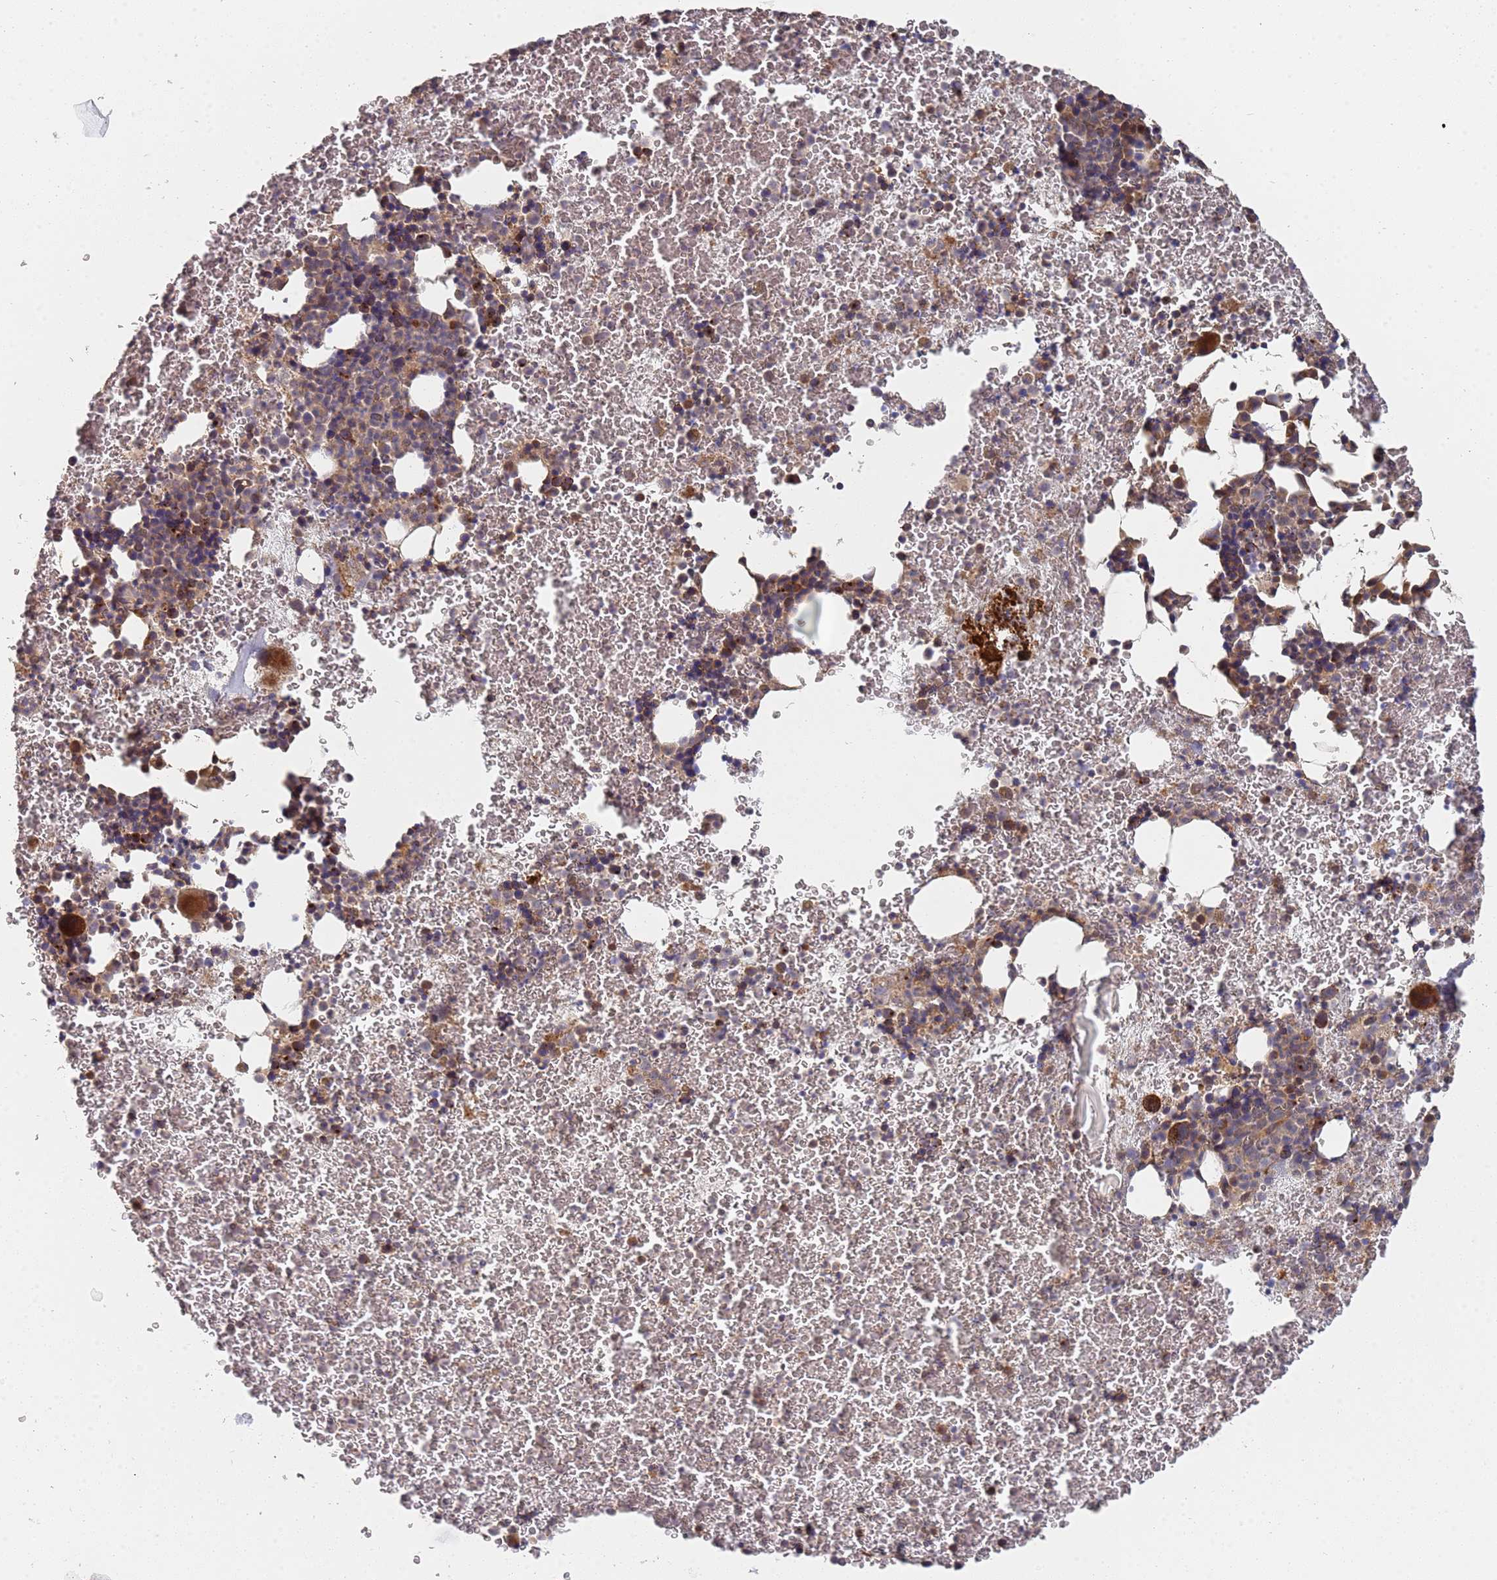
{"staining": {"intensity": "strong", "quantity": "<25%", "location": "cytoplasmic/membranous"}, "tissue": "bone marrow", "cell_type": "Hematopoietic cells", "image_type": "normal", "snomed": [{"axis": "morphology", "description": "Normal tissue, NOS"}, {"axis": "topography", "description": "Bone marrow"}], "caption": "Normal bone marrow was stained to show a protein in brown. There is medium levels of strong cytoplasmic/membranous positivity in about <25% of hematopoietic cells. (Stains: DAB in brown, nuclei in blue, Microscopy: brightfield microscopy at high magnification).", "gene": "ABCB6", "patient": {"sex": "male", "age": 11}}